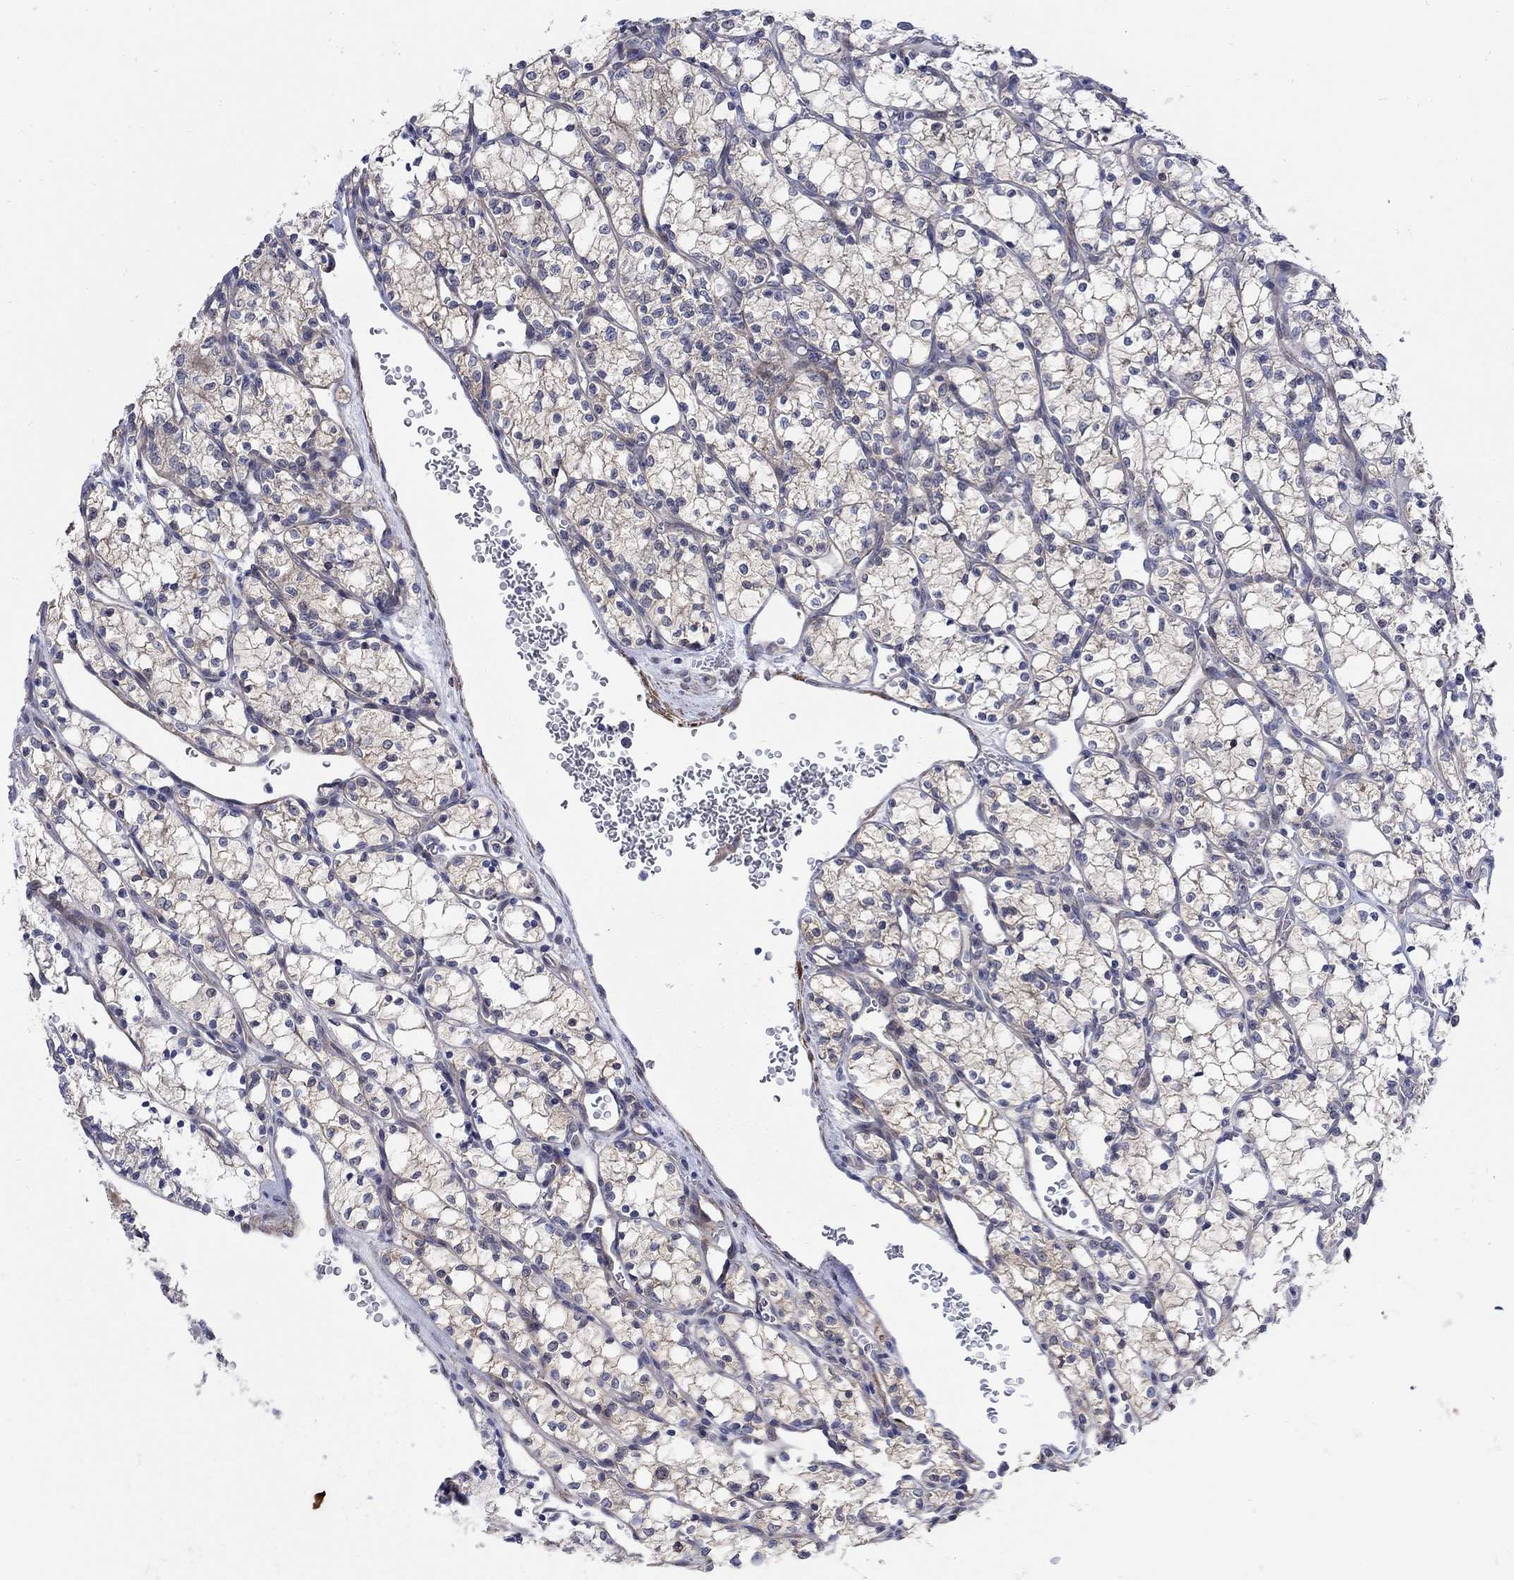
{"staining": {"intensity": "weak", "quantity": ">75%", "location": "cytoplasmic/membranous"}, "tissue": "renal cancer", "cell_type": "Tumor cells", "image_type": "cancer", "snomed": [{"axis": "morphology", "description": "Adenocarcinoma, NOS"}, {"axis": "topography", "description": "Kidney"}], "caption": "The histopathology image demonstrates staining of renal adenocarcinoma, revealing weak cytoplasmic/membranous protein expression (brown color) within tumor cells. The staining was performed using DAB (3,3'-diaminobenzidine) to visualize the protein expression in brown, while the nuclei were stained in blue with hematoxylin (Magnification: 20x).", "gene": "SCN7A", "patient": {"sex": "female", "age": 69}}